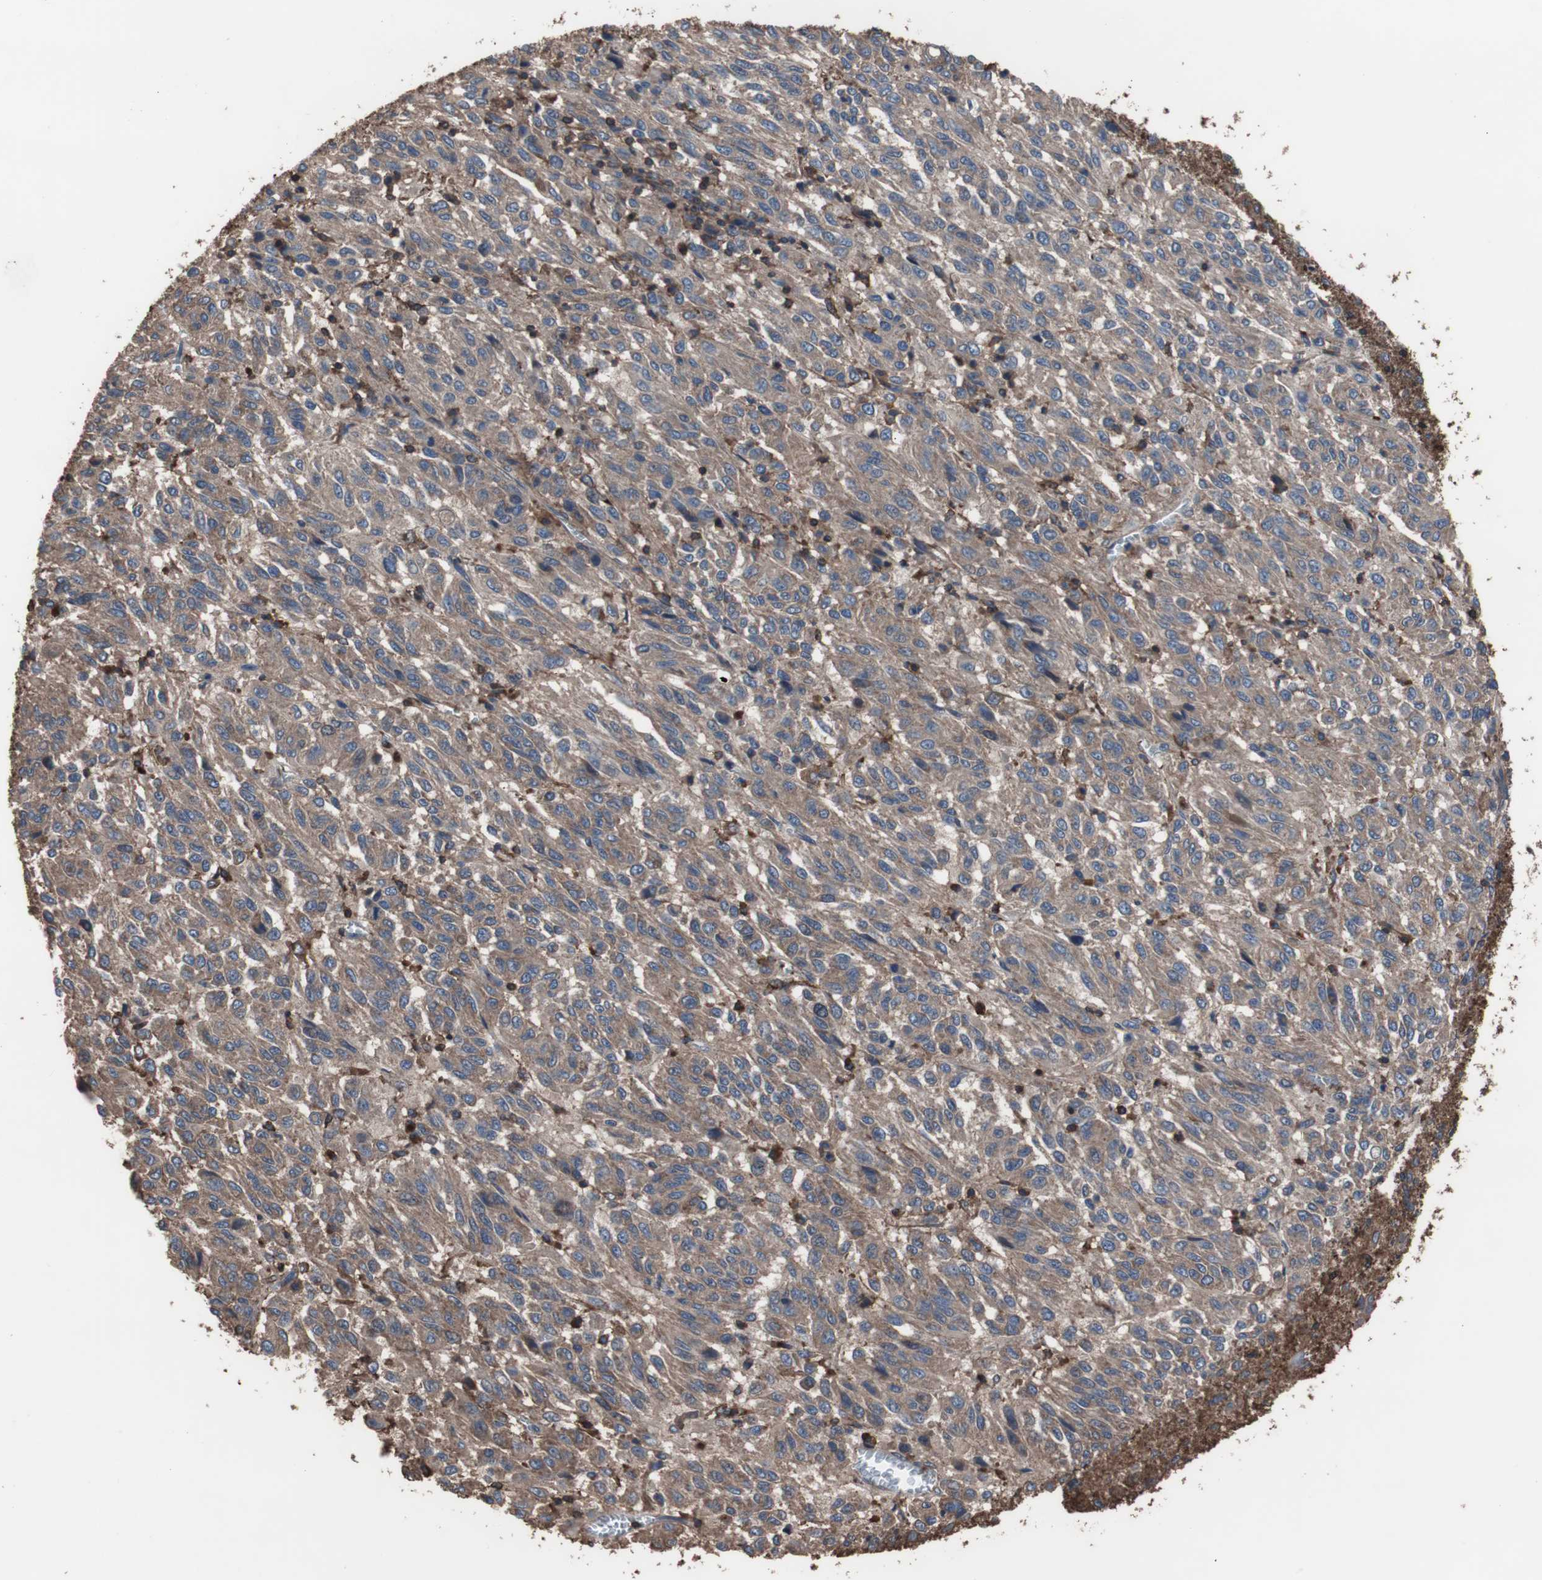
{"staining": {"intensity": "moderate", "quantity": ">75%", "location": "cytoplasmic/membranous"}, "tissue": "melanoma", "cell_type": "Tumor cells", "image_type": "cancer", "snomed": [{"axis": "morphology", "description": "Malignant melanoma, Metastatic site"}, {"axis": "topography", "description": "Lung"}], "caption": "Malignant melanoma (metastatic site) was stained to show a protein in brown. There is medium levels of moderate cytoplasmic/membranous expression in about >75% of tumor cells.", "gene": "COL6A2", "patient": {"sex": "male", "age": 64}}